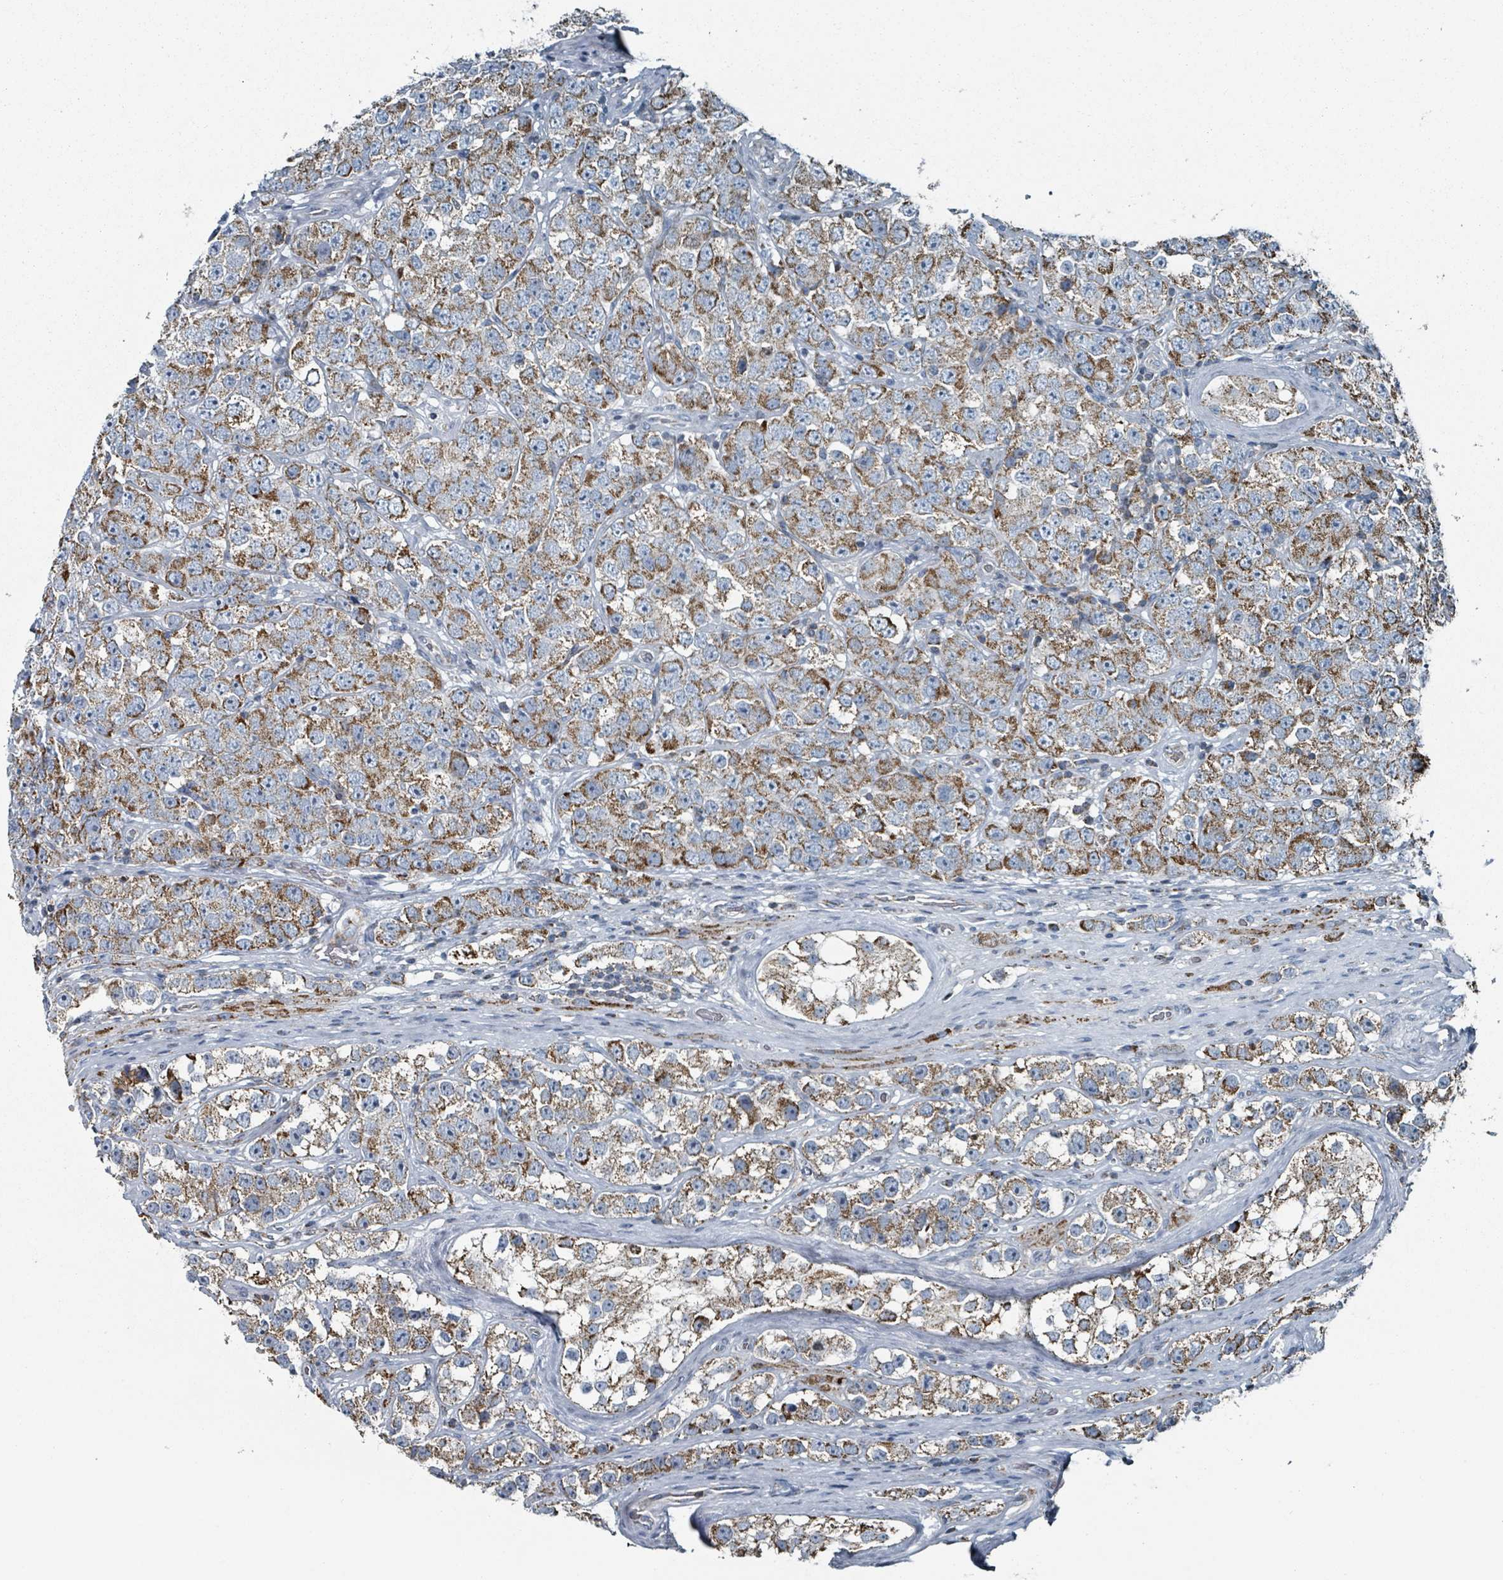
{"staining": {"intensity": "moderate", "quantity": ">75%", "location": "cytoplasmic/membranous"}, "tissue": "testis cancer", "cell_type": "Tumor cells", "image_type": "cancer", "snomed": [{"axis": "morphology", "description": "Seminoma, NOS"}, {"axis": "topography", "description": "Testis"}], "caption": "Immunohistochemistry of testis seminoma displays medium levels of moderate cytoplasmic/membranous expression in about >75% of tumor cells. Immunohistochemistry (ihc) stains the protein of interest in brown and the nuclei are stained blue.", "gene": "ABHD18", "patient": {"sex": "male", "age": 28}}